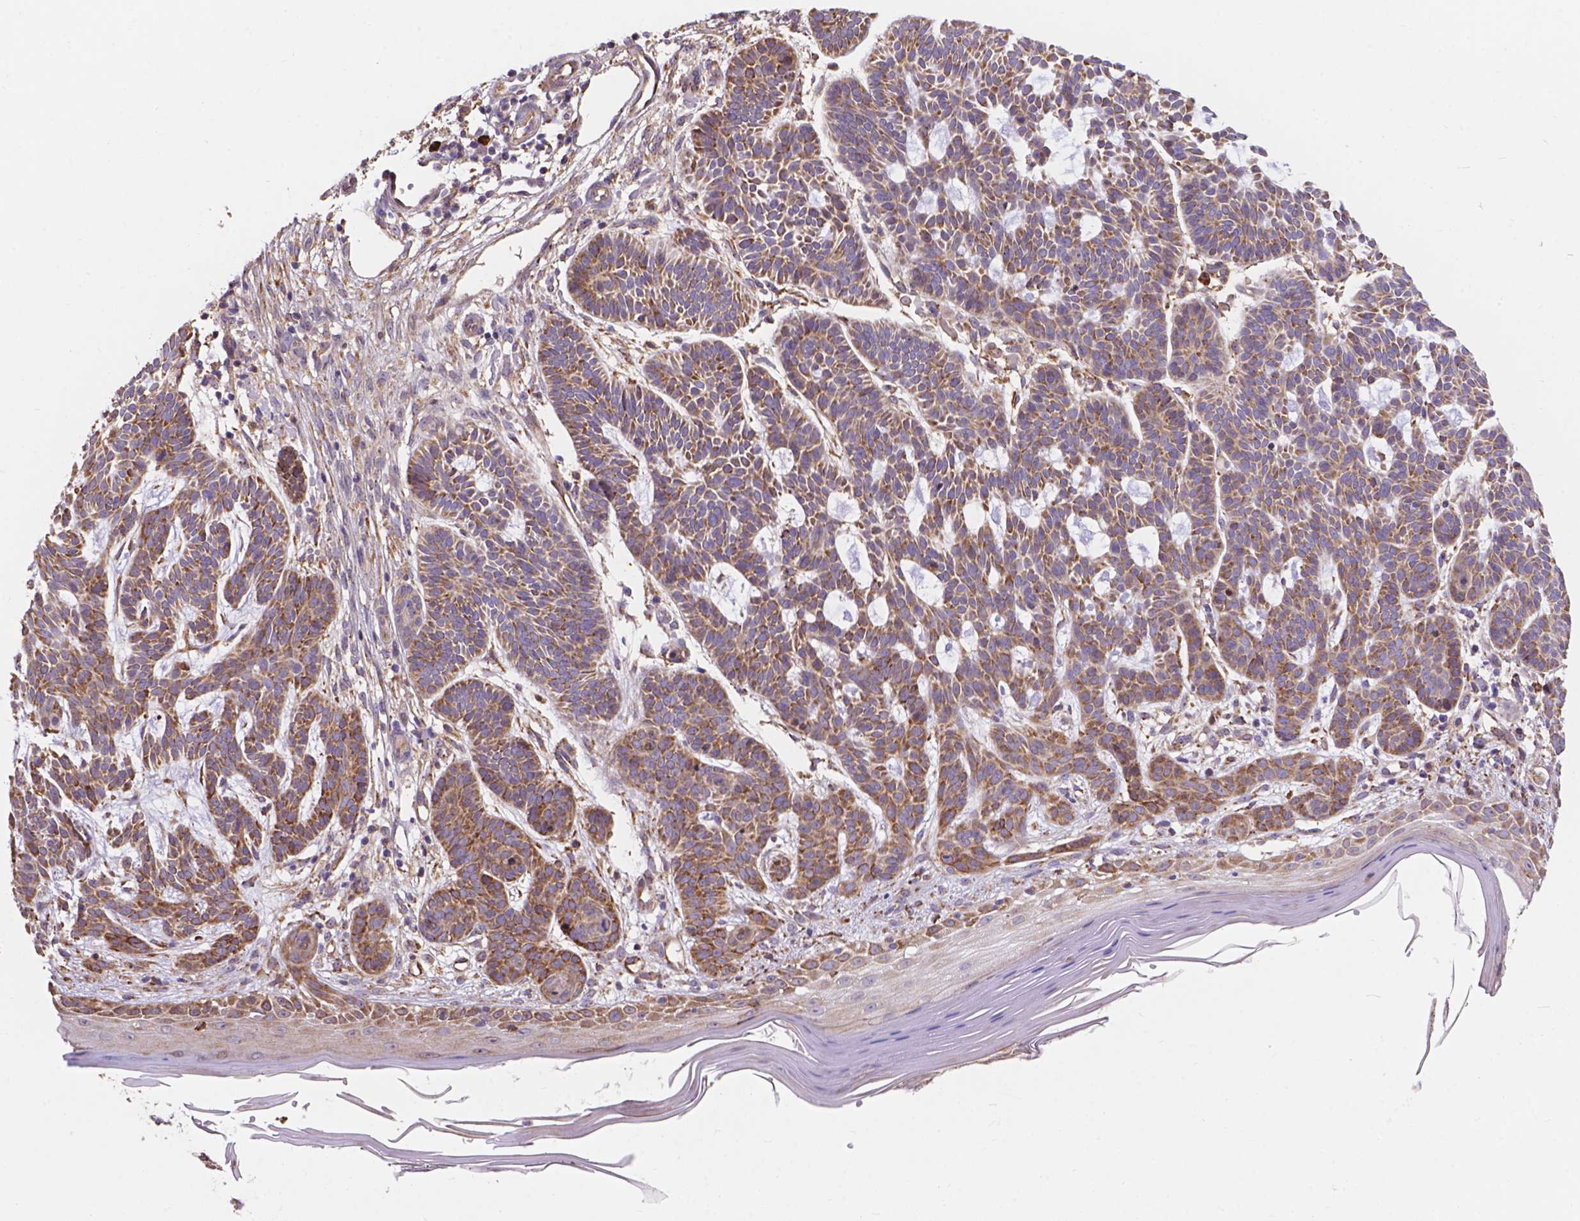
{"staining": {"intensity": "moderate", "quantity": ">75%", "location": "cytoplasmic/membranous"}, "tissue": "skin cancer", "cell_type": "Tumor cells", "image_type": "cancer", "snomed": [{"axis": "morphology", "description": "Basal cell carcinoma"}, {"axis": "topography", "description": "Skin"}], "caption": "High-power microscopy captured an immunohistochemistry image of skin basal cell carcinoma, revealing moderate cytoplasmic/membranous expression in approximately >75% of tumor cells.", "gene": "IPO11", "patient": {"sex": "male", "age": 85}}